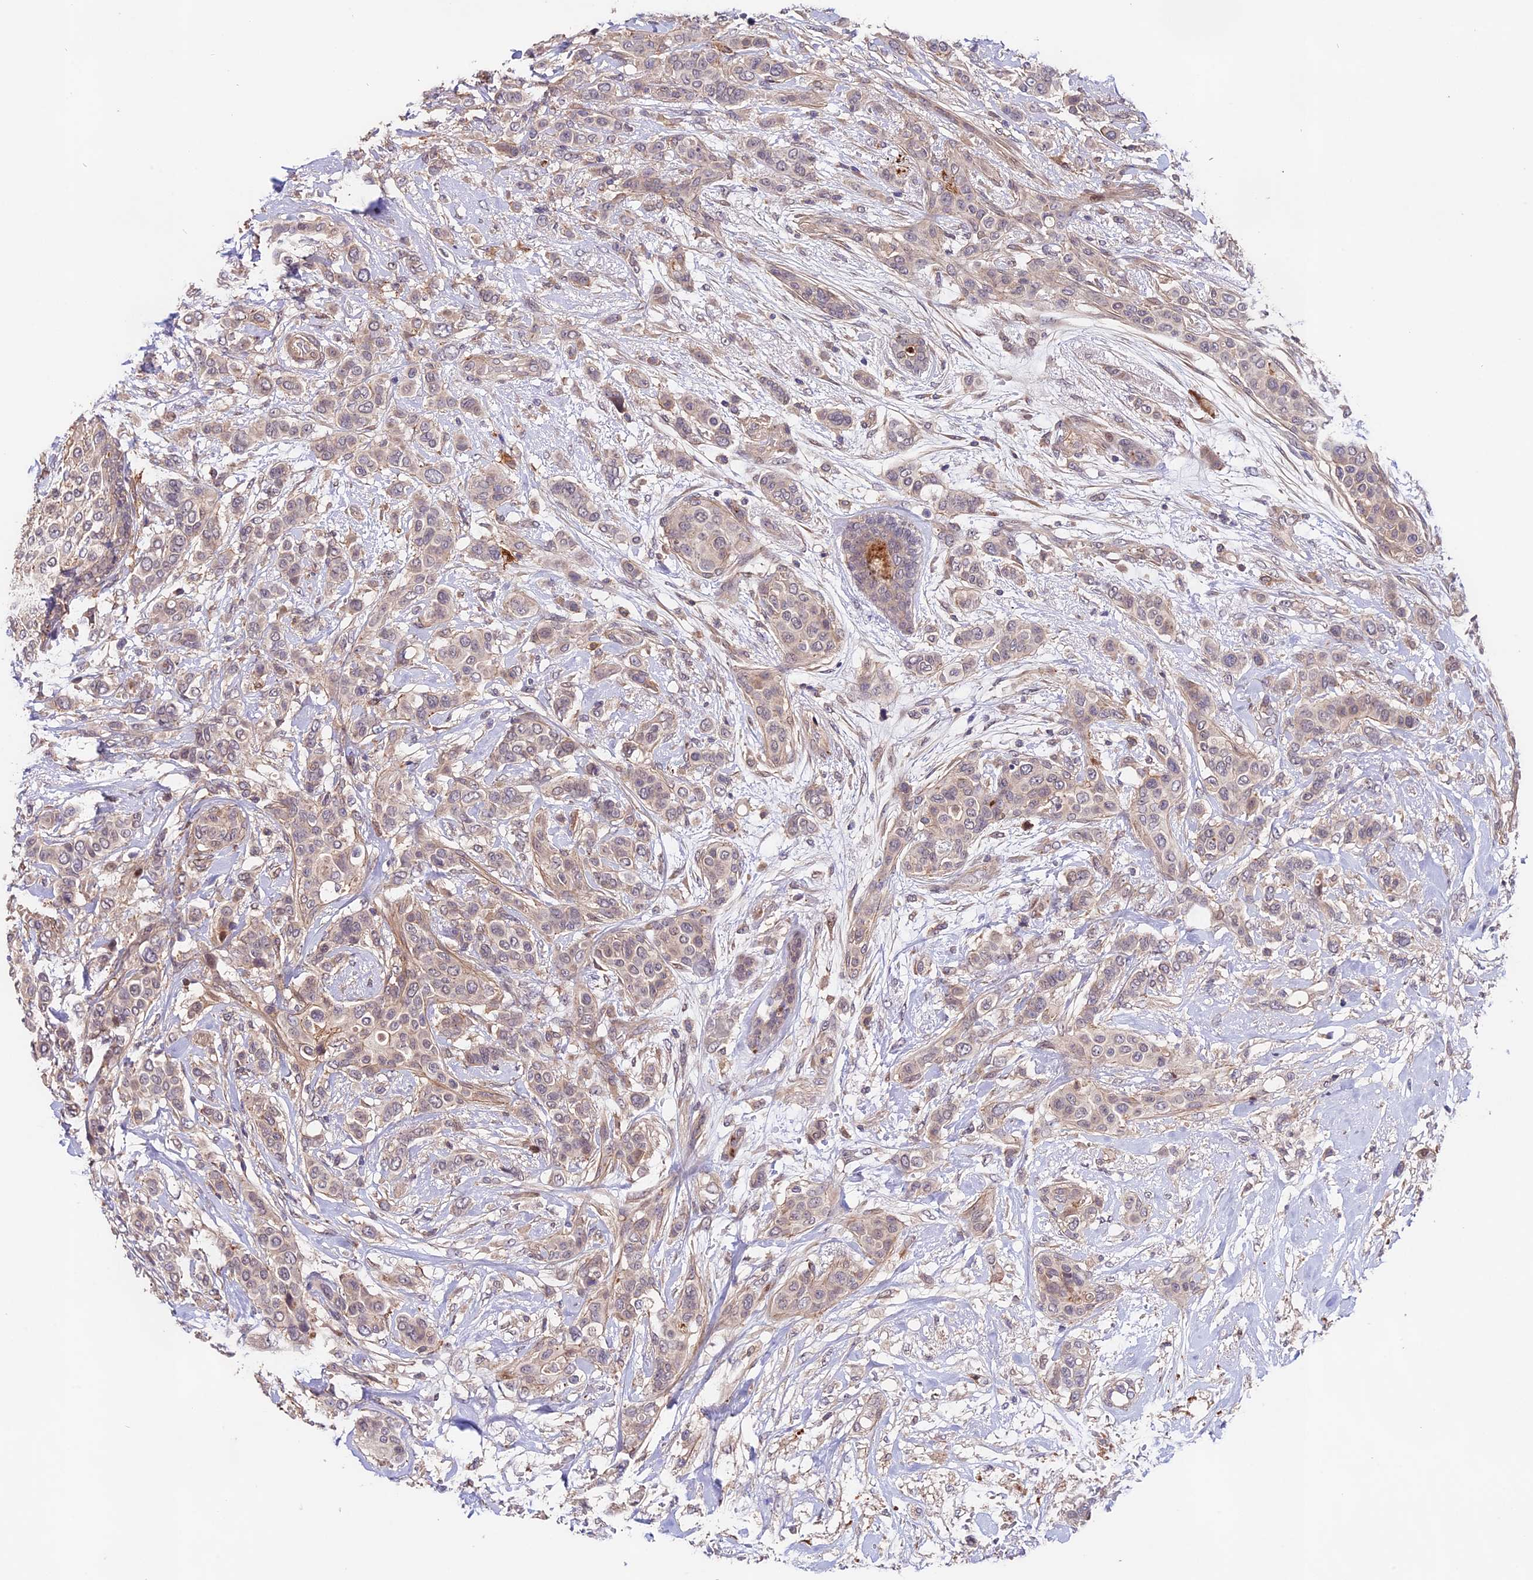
{"staining": {"intensity": "negative", "quantity": "none", "location": "none"}, "tissue": "breast cancer", "cell_type": "Tumor cells", "image_type": "cancer", "snomed": [{"axis": "morphology", "description": "Lobular carcinoma"}, {"axis": "topography", "description": "Breast"}], "caption": "The immunohistochemistry (IHC) image has no significant expression in tumor cells of breast cancer (lobular carcinoma) tissue. (DAB (3,3'-diaminobenzidine) immunohistochemistry, high magnification).", "gene": "CACNA1H", "patient": {"sex": "female", "age": 51}}